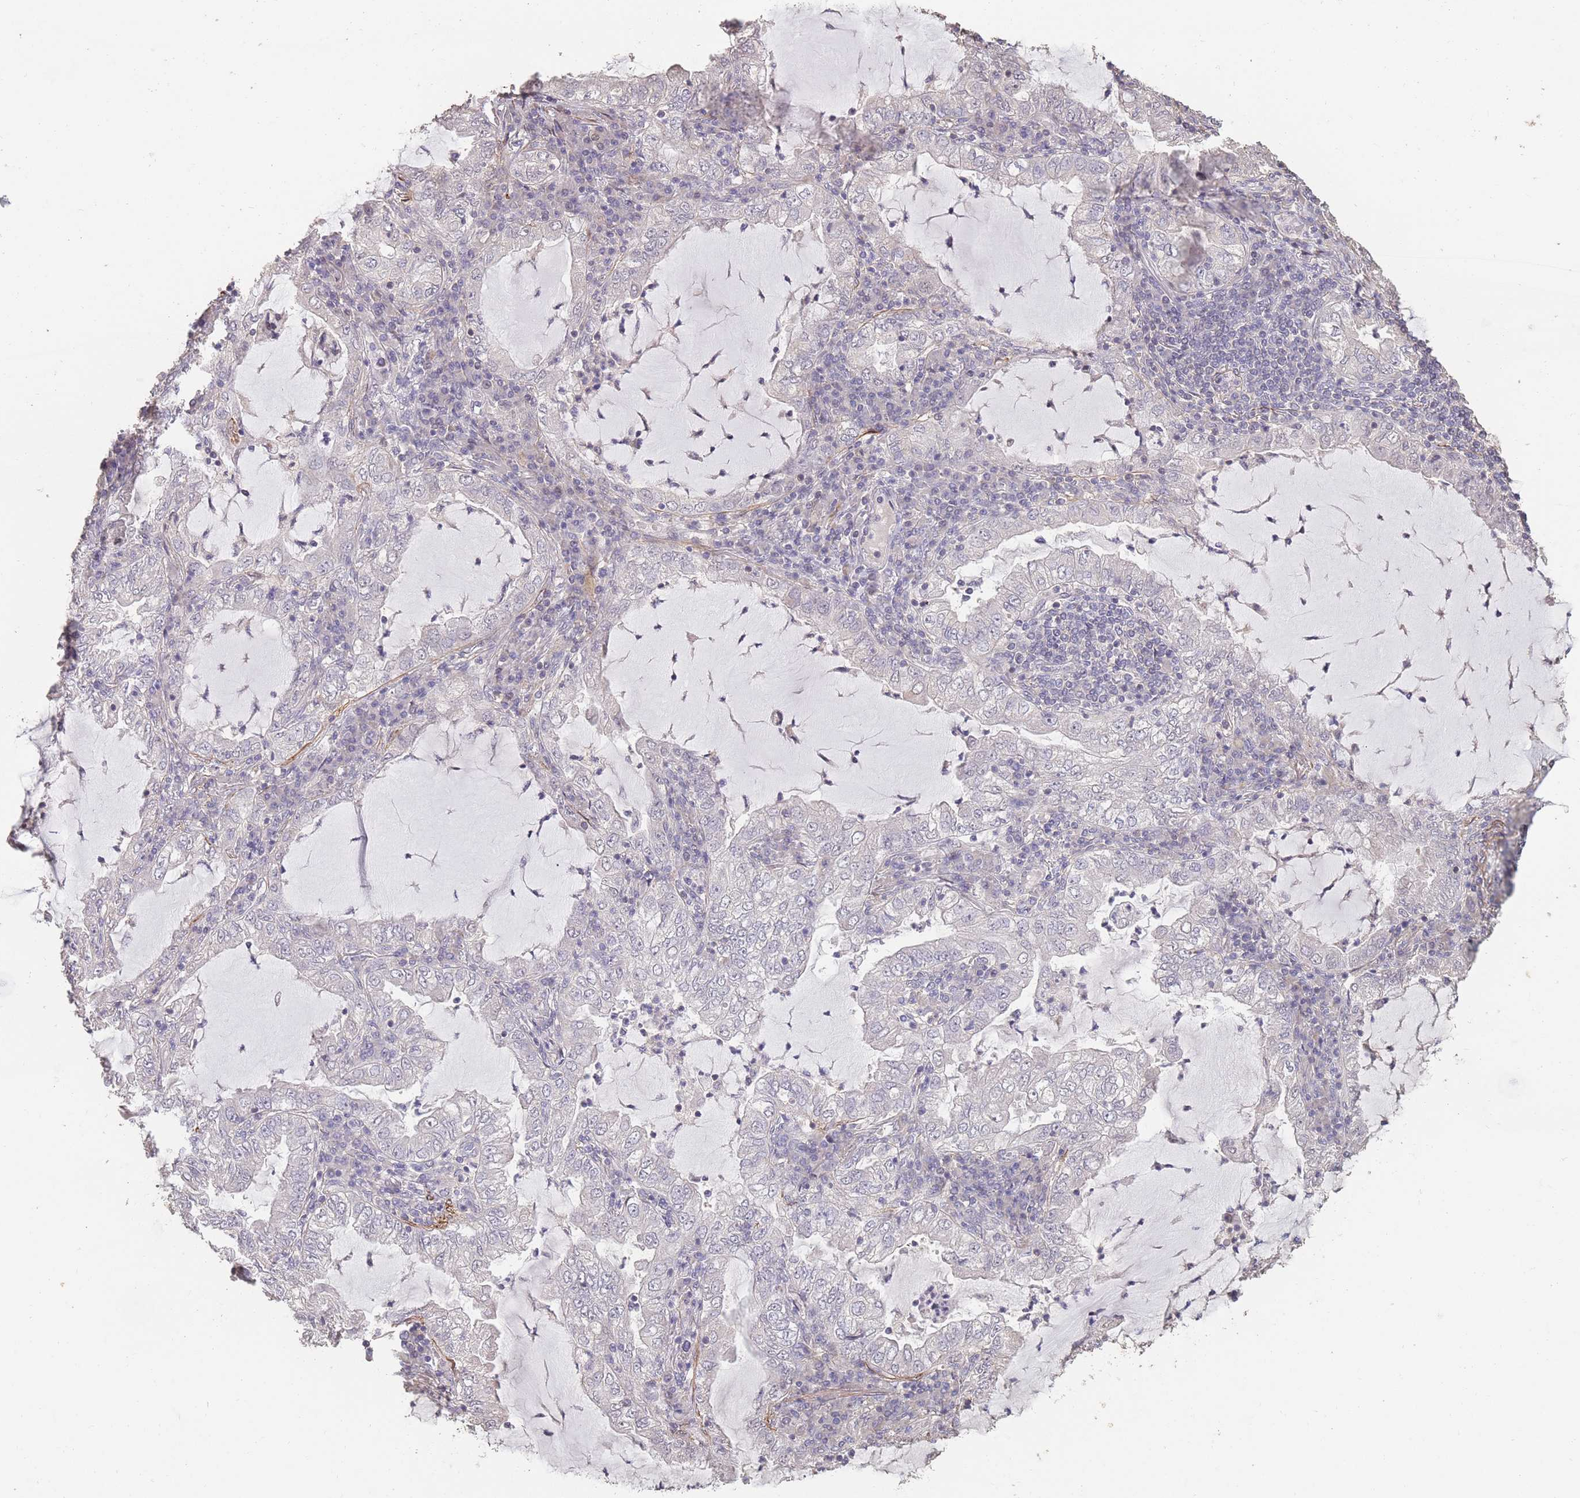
{"staining": {"intensity": "negative", "quantity": "none", "location": "none"}, "tissue": "lung cancer", "cell_type": "Tumor cells", "image_type": "cancer", "snomed": [{"axis": "morphology", "description": "Adenocarcinoma, NOS"}, {"axis": "topography", "description": "Lung"}], "caption": "A high-resolution micrograph shows IHC staining of lung adenocarcinoma, which shows no significant staining in tumor cells.", "gene": "NLRC4", "patient": {"sex": "female", "age": 73}}